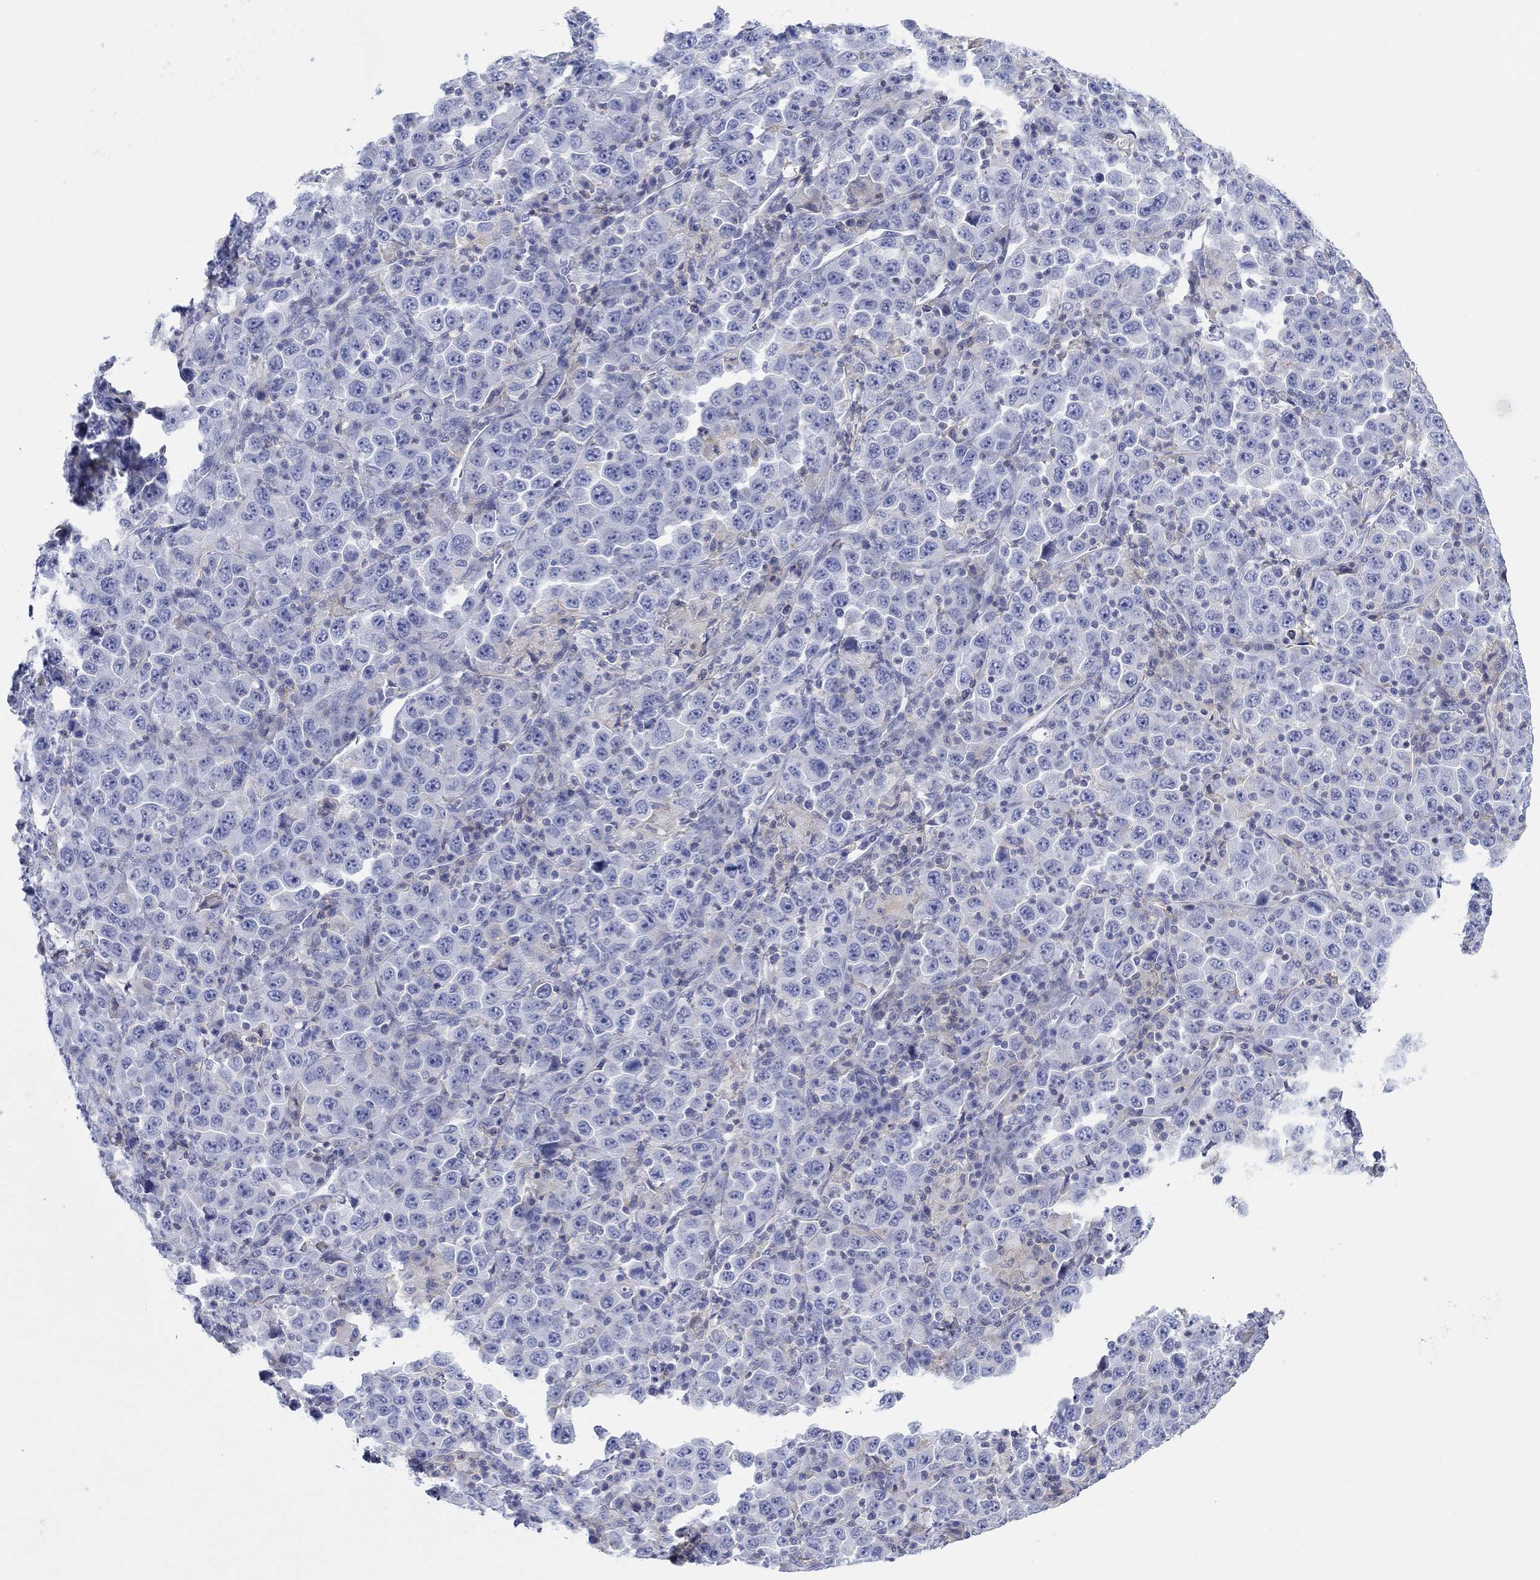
{"staining": {"intensity": "negative", "quantity": "none", "location": "none"}, "tissue": "stomach cancer", "cell_type": "Tumor cells", "image_type": "cancer", "snomed": [{"axis": "morphology", "description": "Normal tissue, NOS"}, {"axis": "morphology", "description": "Adenocarcinoma, NOS"}, {"axis": "topography", "description": "Stomach, upper"}, {"axis": "topography", "description": "Stomach"}], "caption": "Tumor cells show no significant staining in stomach cancer (adenocarcinoma). Nuclei are stained in blue.", "gene": "PPIL6", "patient": {"sex": "male", "age": 59}}